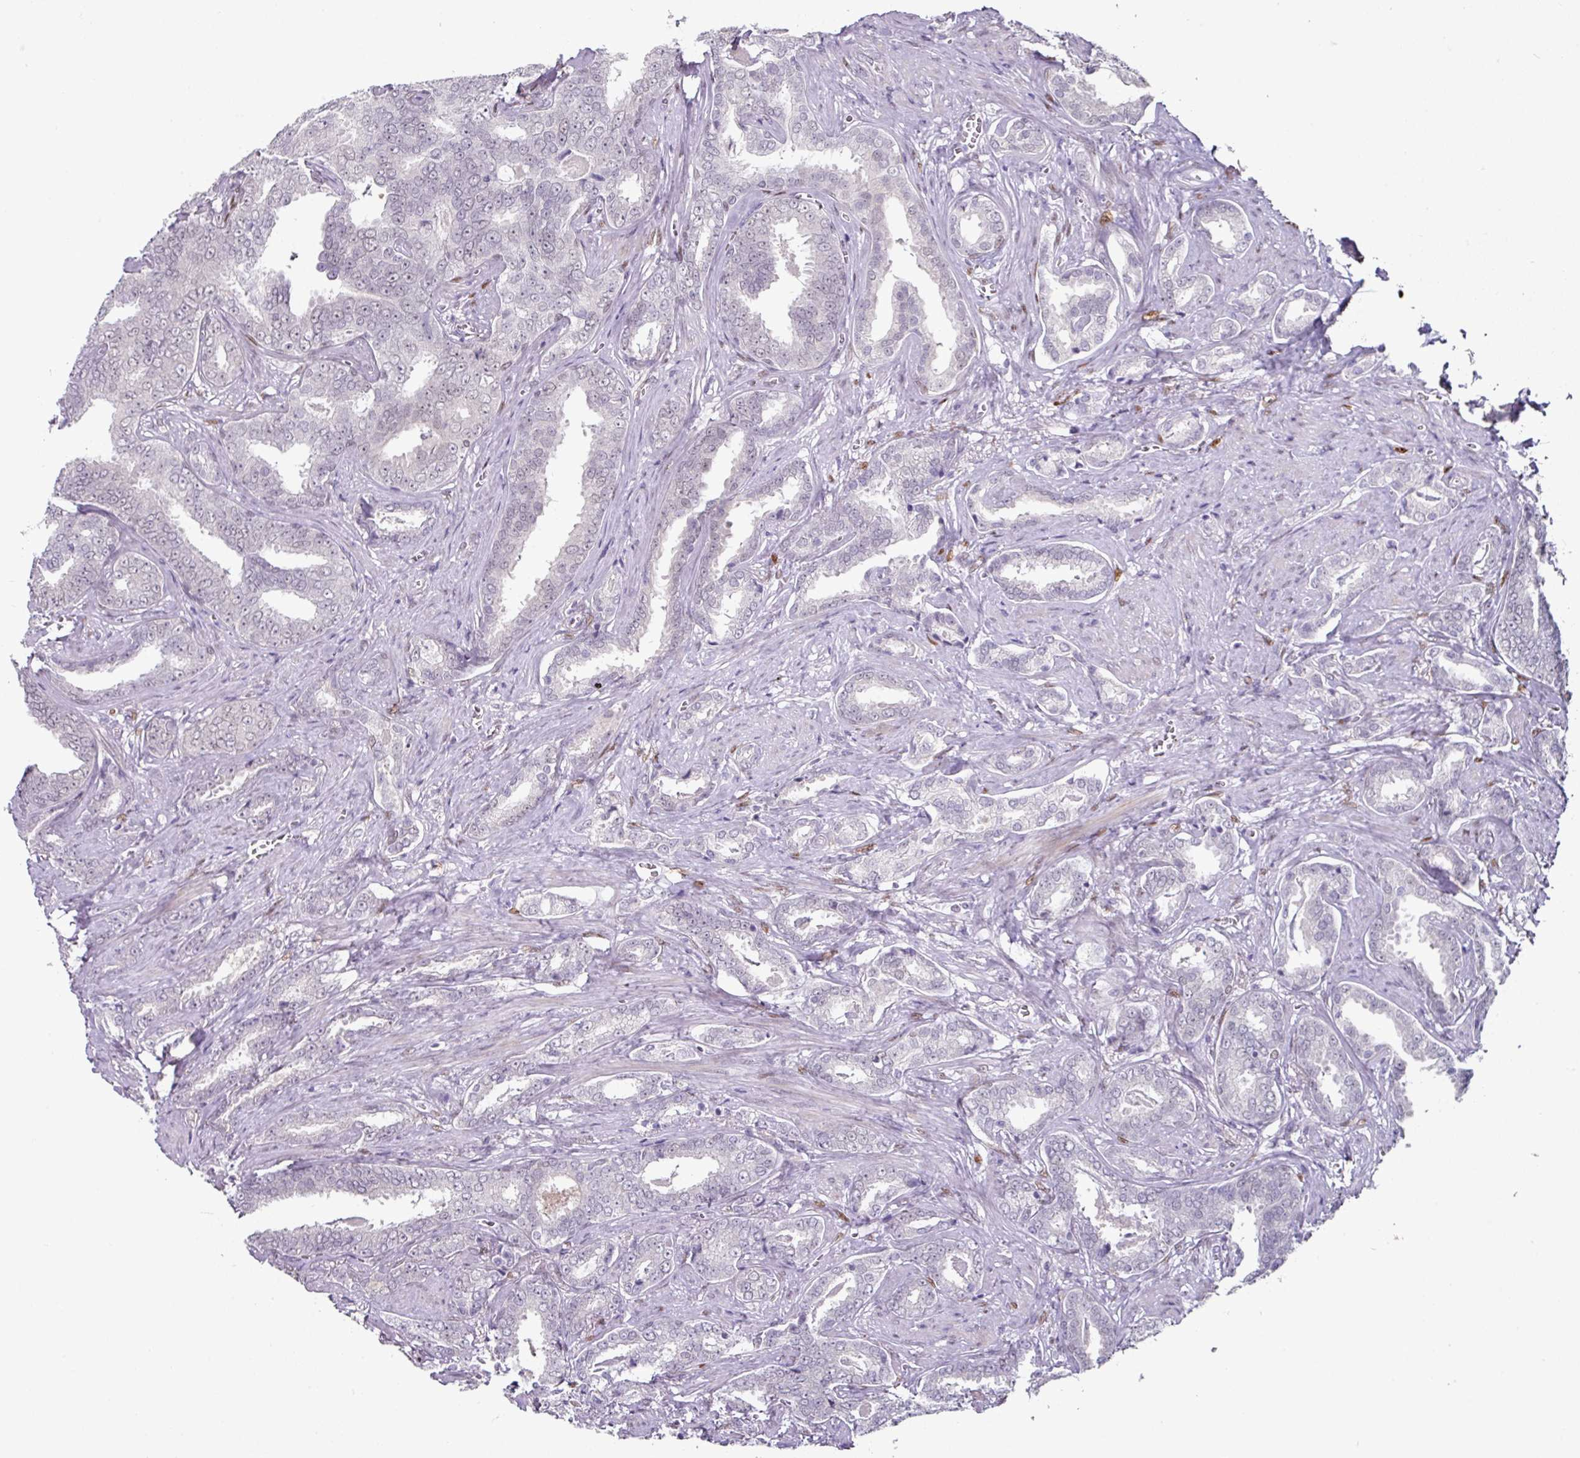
{"staining": {"intensity": "negative", "quantity": "none", "location": "none"}, "tissue": "prostate cancer", "cell_type": "Tumor cells", "image_type": "cancer", "snomed": [{"axis": "morphology", "description": "Adenocarcinoma, High grade"}, {"axis": "topography", "description": "Prostate"}], "caption": "DAB (3,3'-diaminobenzidine) immunohistochemical staining of human high-grade adenocarcinoma (prostate) exhibits no significant staining in tumor cells.", "gene": "ELK1", "patient": {"sex": "male", "age": 67}}